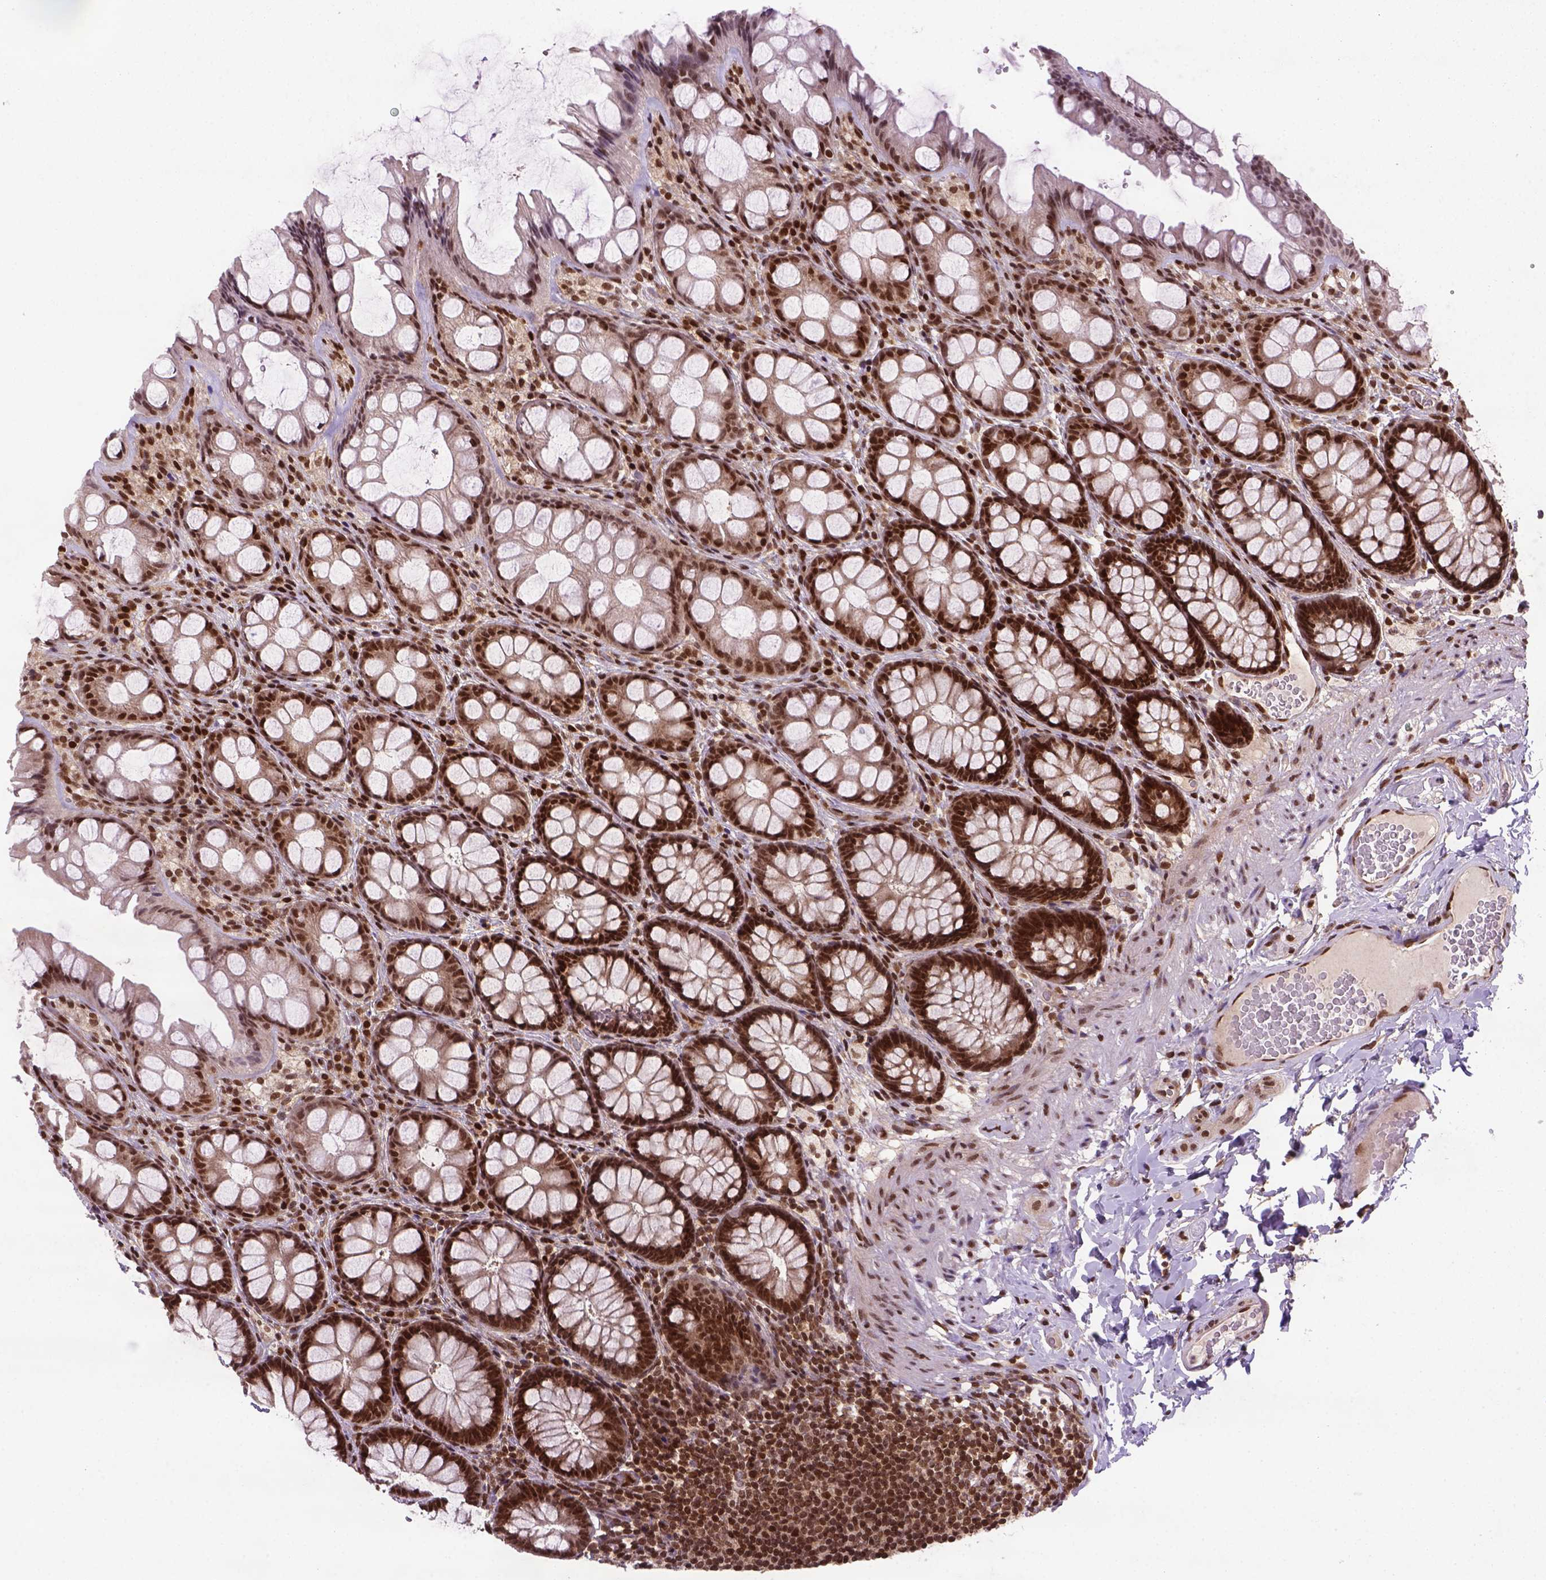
{"staining": {"intensity": "strong", "quantity": ">75%", "location": "nuclear"}, "tissue": "colon", "cell_type": "Endothelial cells", "image_type": "normal", "snomed": [{"axis": "morphology", "description": "Normal tissue, NOS"}, {"axis": "topography", "description": "Colon"}], "caption": "Human colon stained for a protein (brown) reveals strong nuclear positive expression in about >75% of endothelial cells.", "gene": "MGMT", "patient": {"sex": "male", "age": 47}}